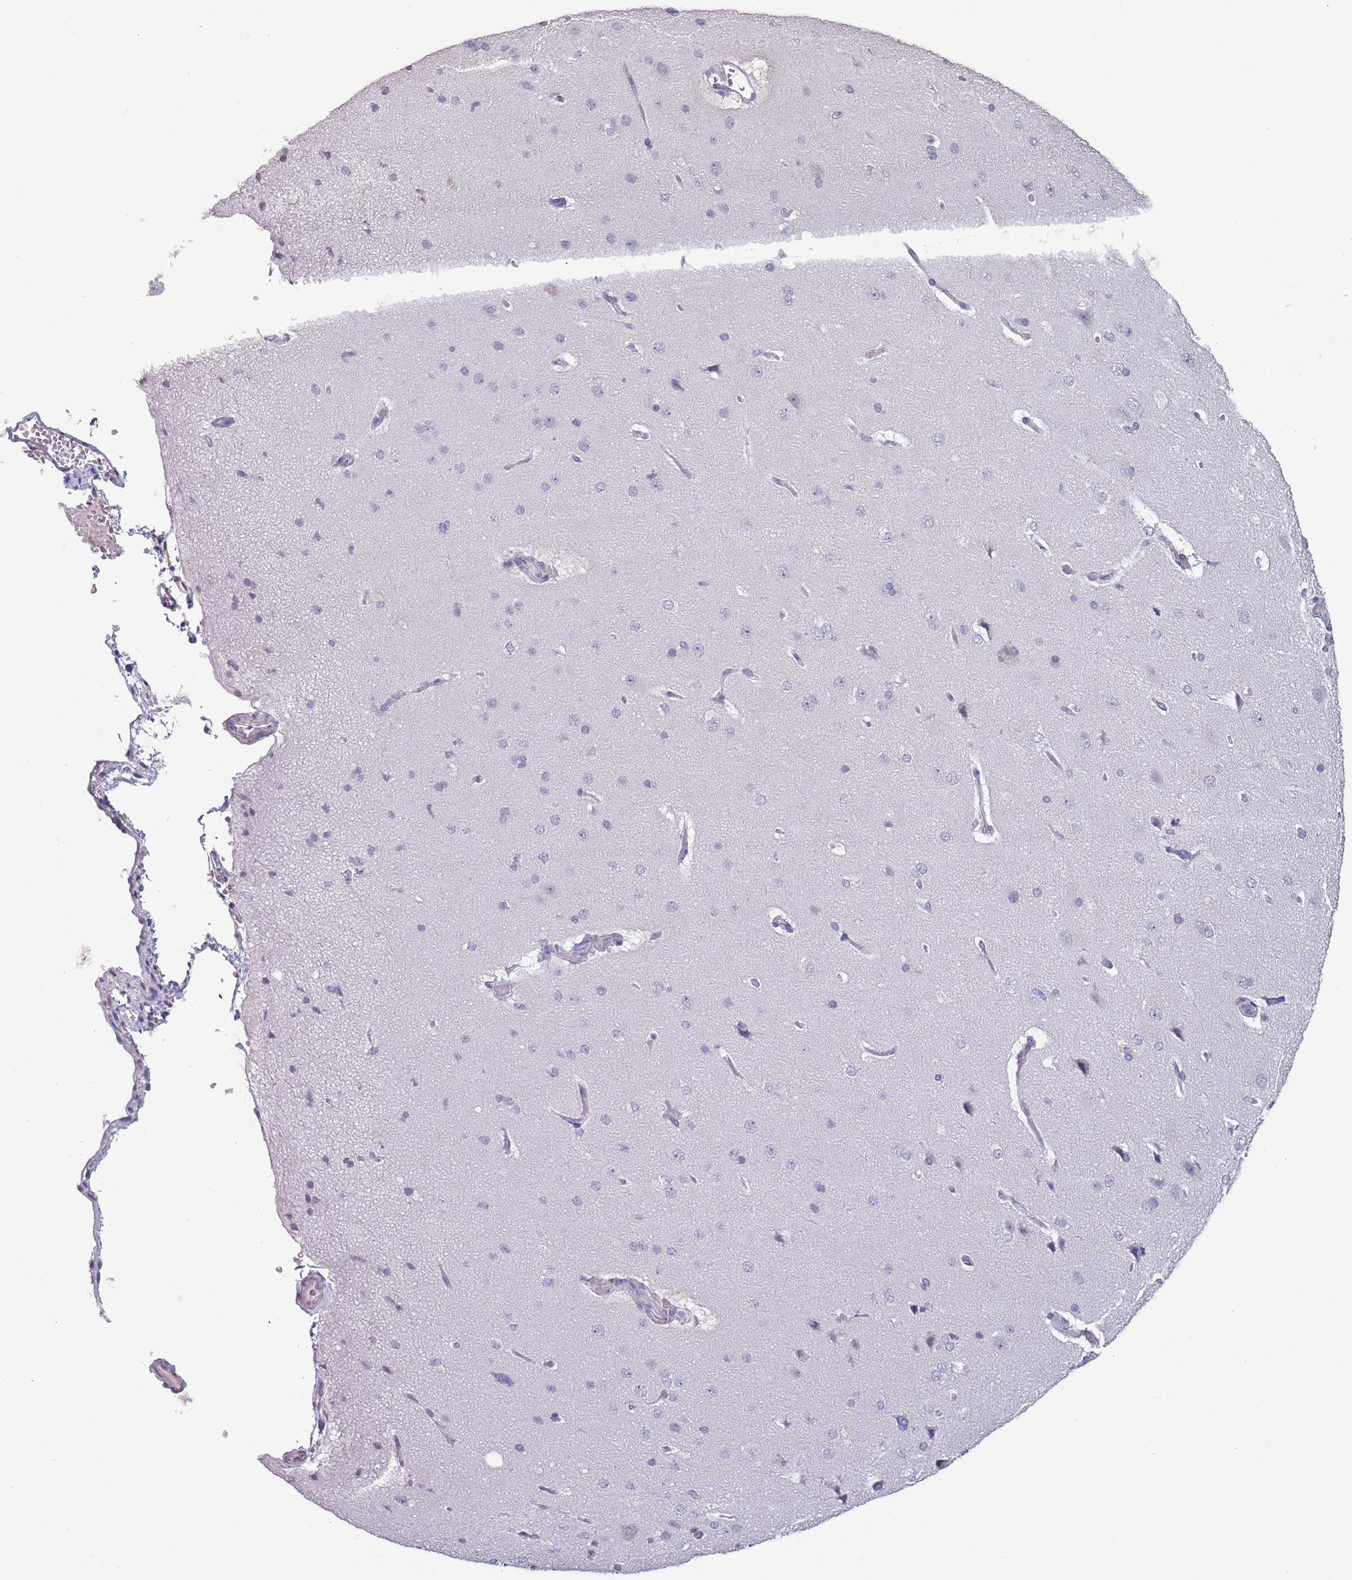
{"staining": {"intensity": "negative", "quantity": "none", "location": "none"}, "tissue": "cerebral cortex", "cell_type": "Endothelial cells", "image_type": "normal", "snomed": [{"axis": "morphology", "description": "Normal tissue, NOS"}, {"axis": "topography", "description": "Cerebral cortex"}], "caption": "Immunohistochemistry histopathology image of benign cerebral cortex stained for a protein (brown), which shows no expression in endothelial cells. The staining is performed using DAB (3,3'-diaminobenzidine) brown chromogen with nuclei counter-stained in using hematoxylin.", "gene": "SUN5", "patient": {"sex": "male", "age": 62}}